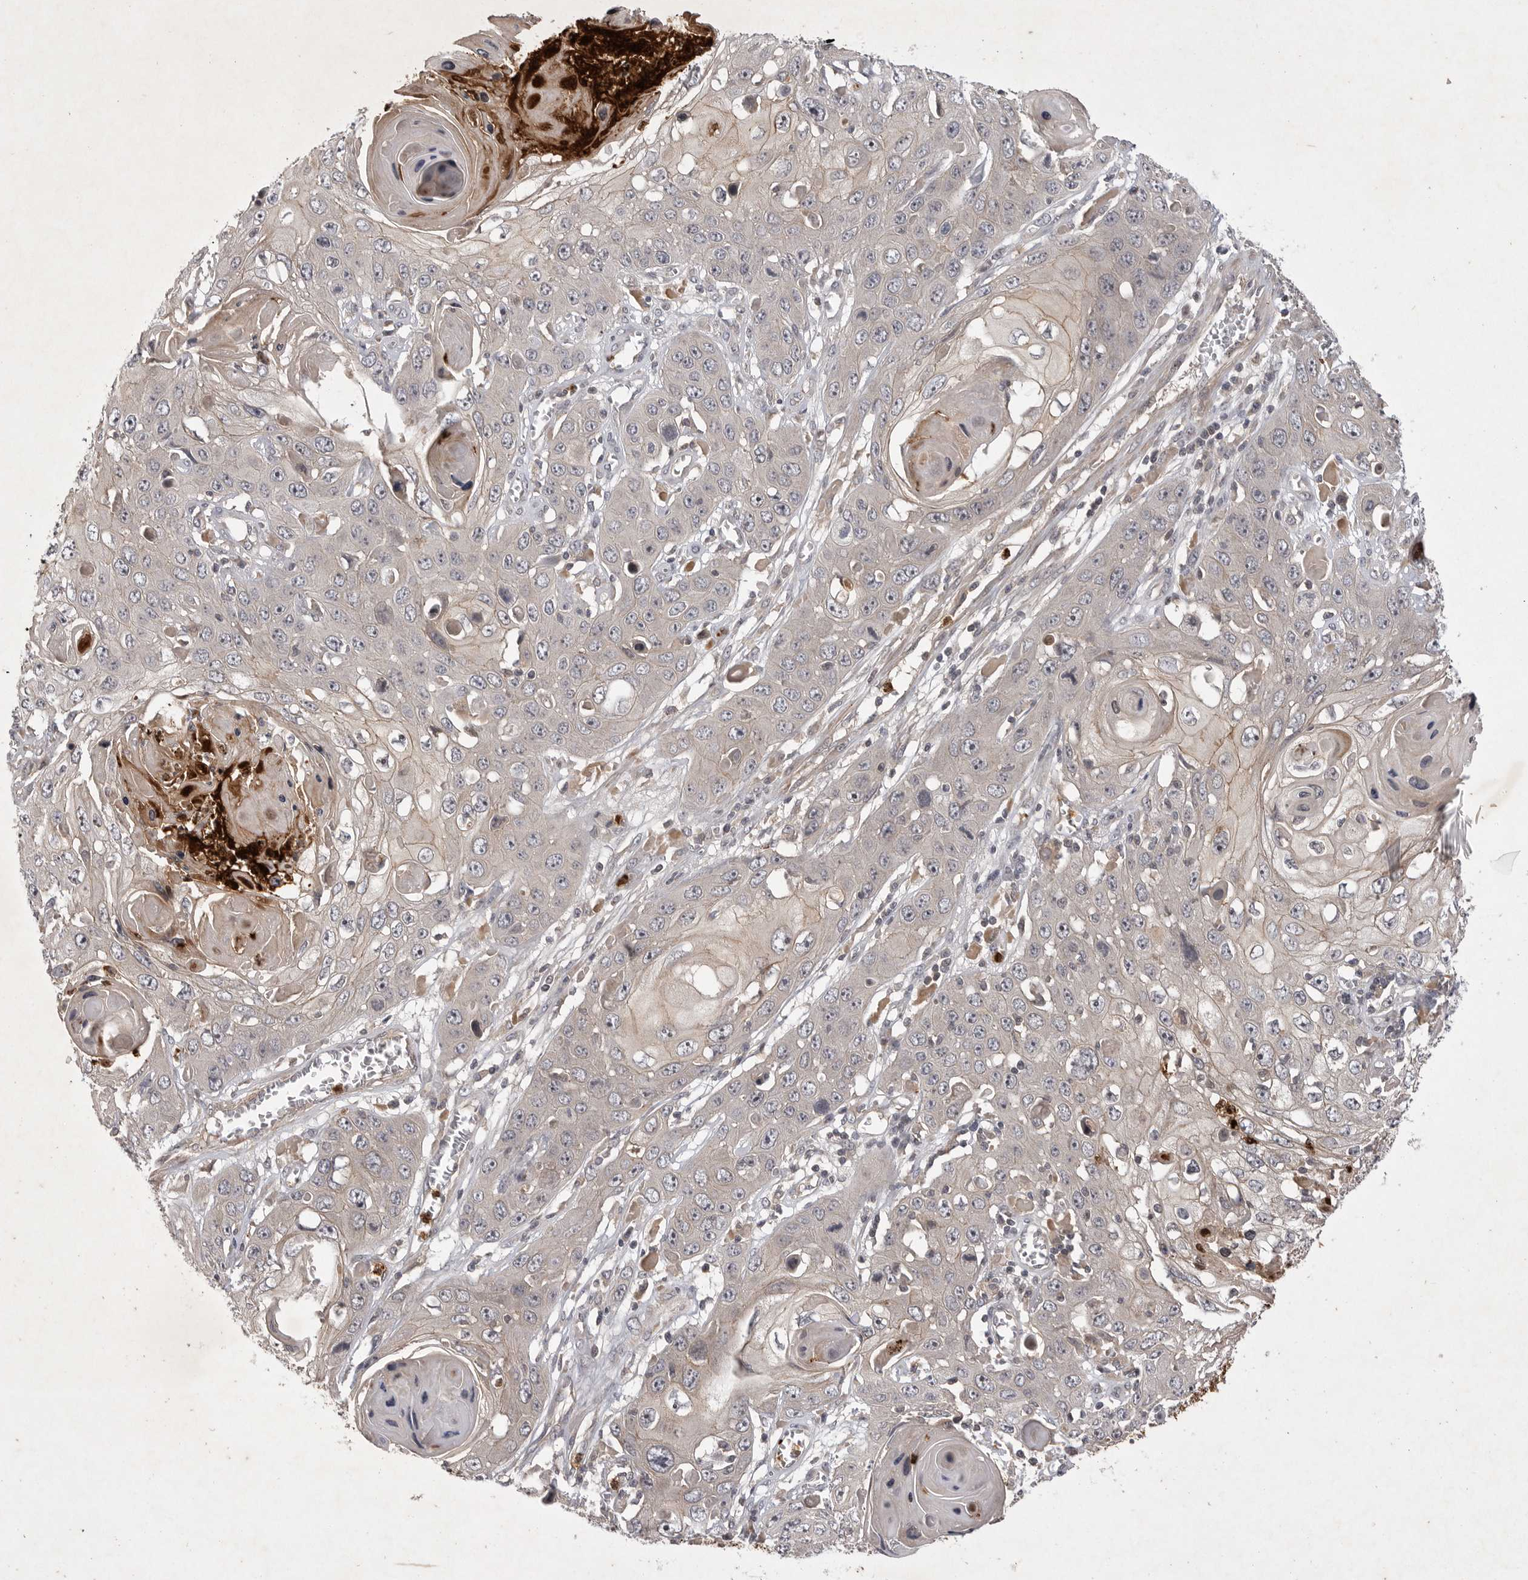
{"staining": {"intensity": "weak", "quantity": "<25%", "location": "cytoplasmic/membranous"}, "tissue": "skin cancer", "cell_type": "Tumor cells", "image_type": "cancer", "snomed": [{"axis": "morphology", "description": "Squamous cell carcinoma, NOS"}, {"axis": "topography", "description": "Skin"}], "caption": "An image of squamous cell carcinoma (skin) stained for a protein reveals no brown staining in tumor cells.", "gene": "UBE3D", "patient": {"sex": "male", "age": 55}}